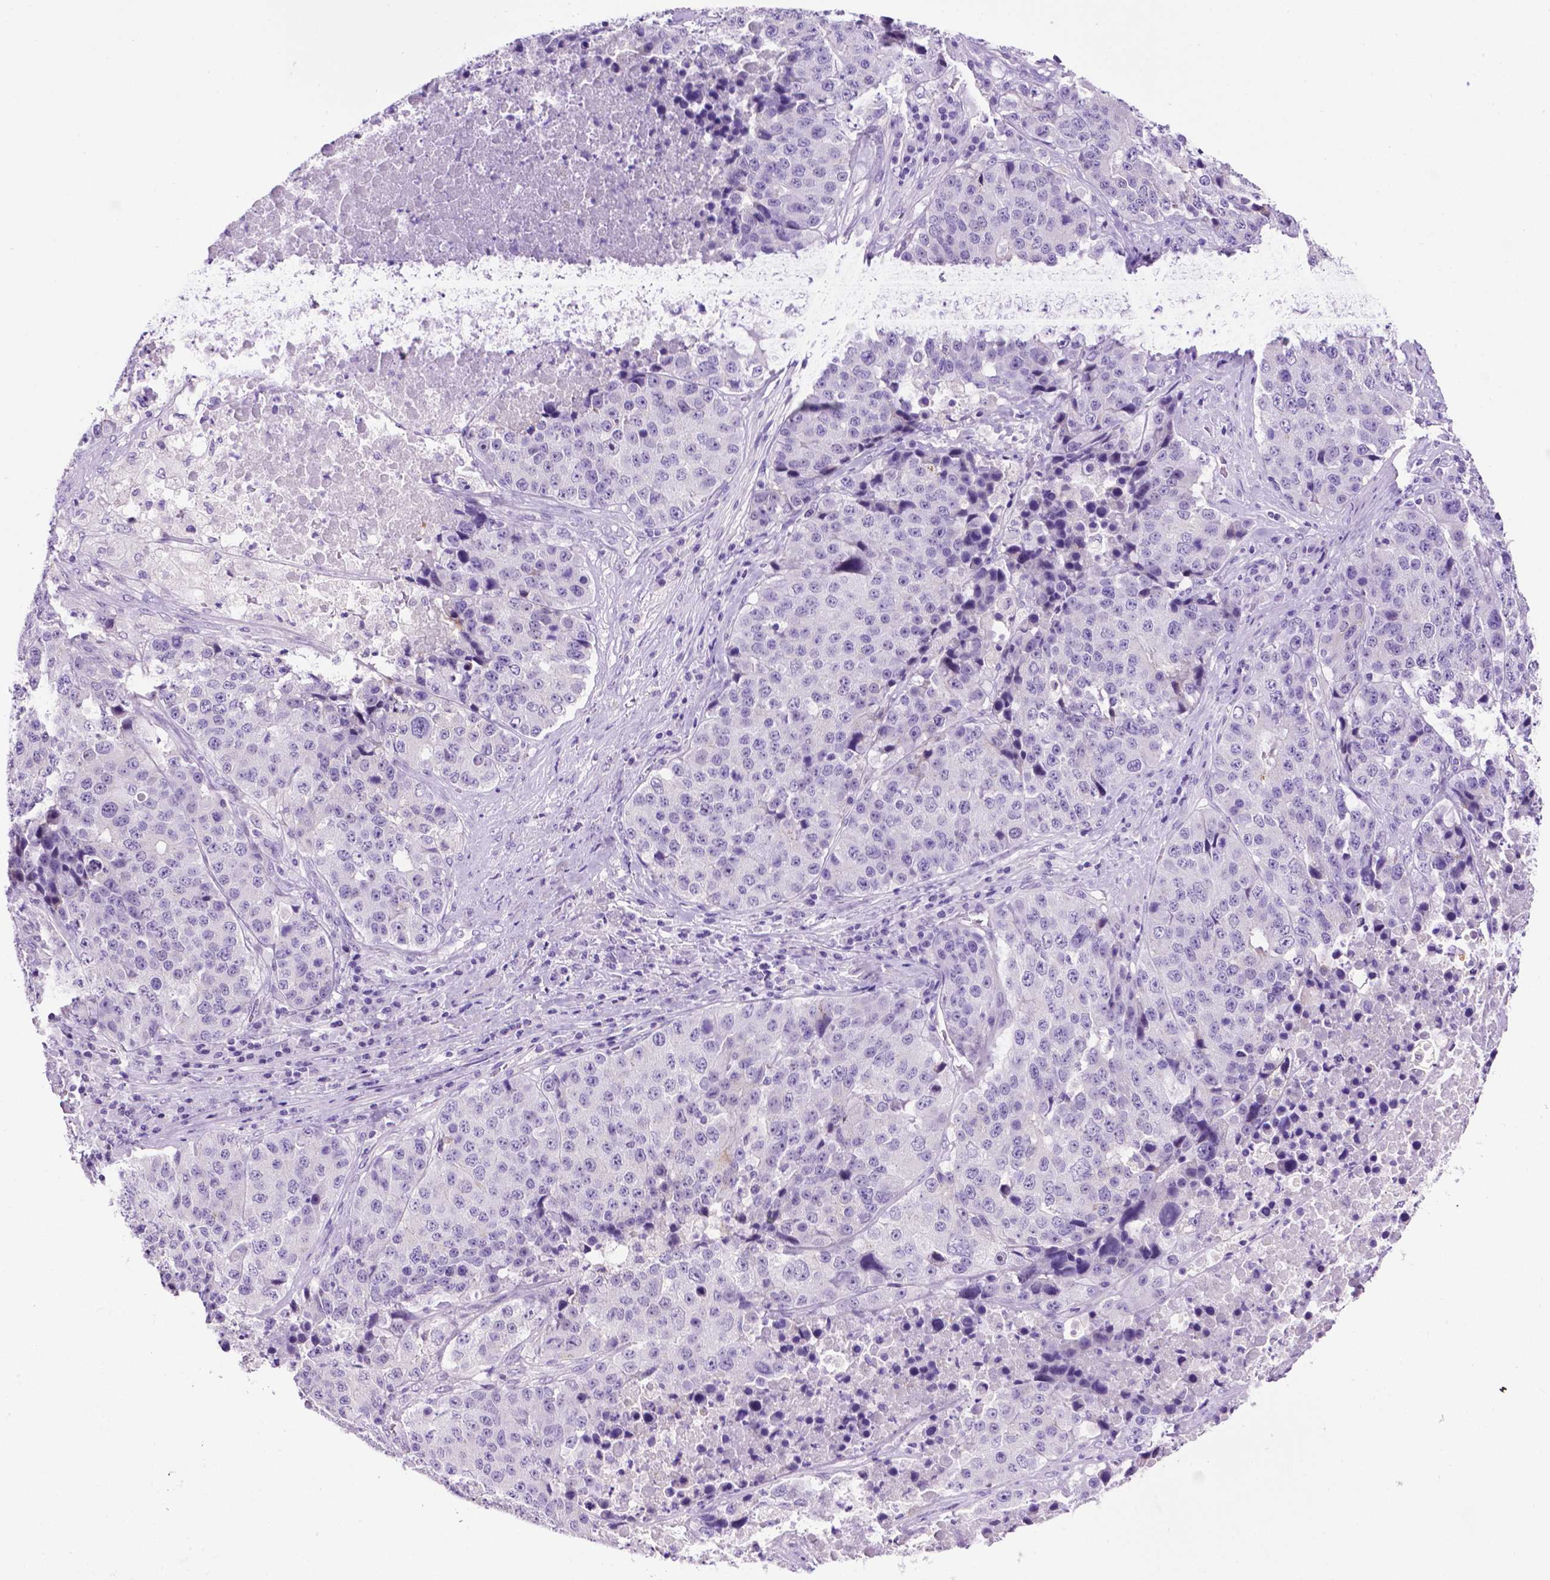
{"staining": {"intensity": "negative", "quantity": "none", "location": "none"}, "tissue": "stomach cancer", "cell_type": "Tumor cells", "image_type": "cancer", "snomed": [{"axis": "morphology", "description": "Adenocarcinoma, NOS"}, {"axis": "topography", "description": "Stomach"}], "caption": "Immunohistochemical staining of adenocarcinoma (stomach) reveals no significant staining in tumor cells.", "gene": "TACSTD2", "patient": {"sex": "male", "age": 71}}